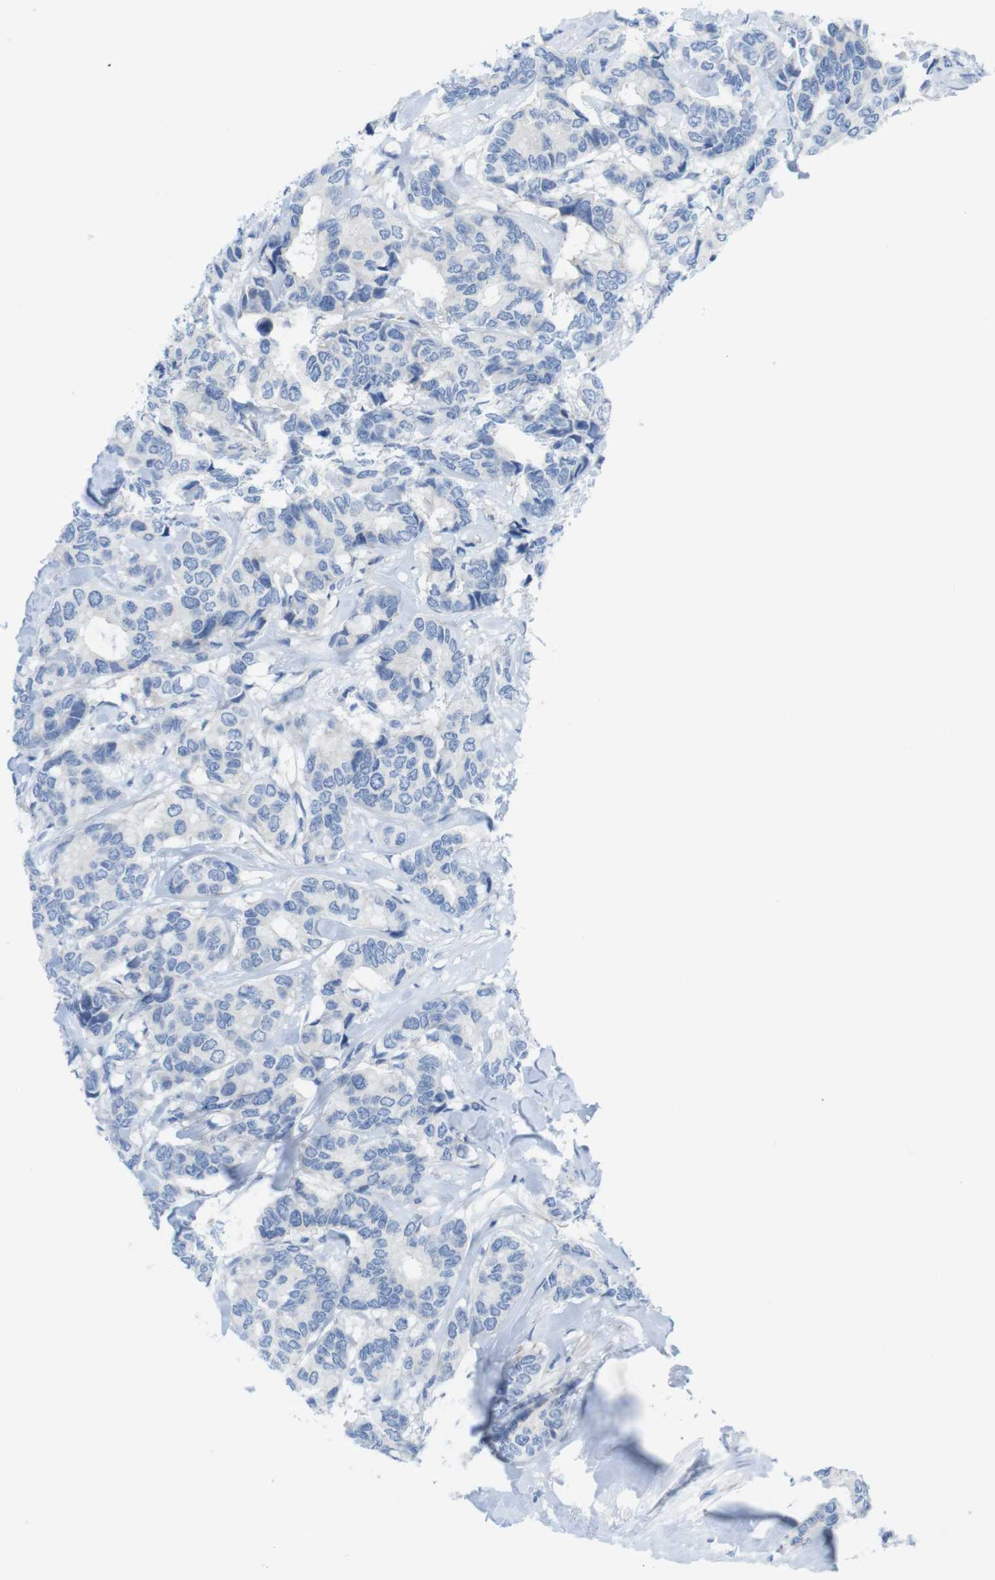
{"staining": {"intensity": "negative", "quantity": "none", "location": "none"}, "tissue": "breast cancer", "cell_type": "Tumor cells", "image_type": "cancer", "snomed": [{"axis": "morphology", "description": "Duct carcinoma"}, {"axis": "topography", "description": "Breast"}], "caption": "Image shows no significant protein positivity in tumor cells of breast invasive ductal carcinoma.", "gene": "ASIC5", "patient": {"sex": "female", "age": 87}}